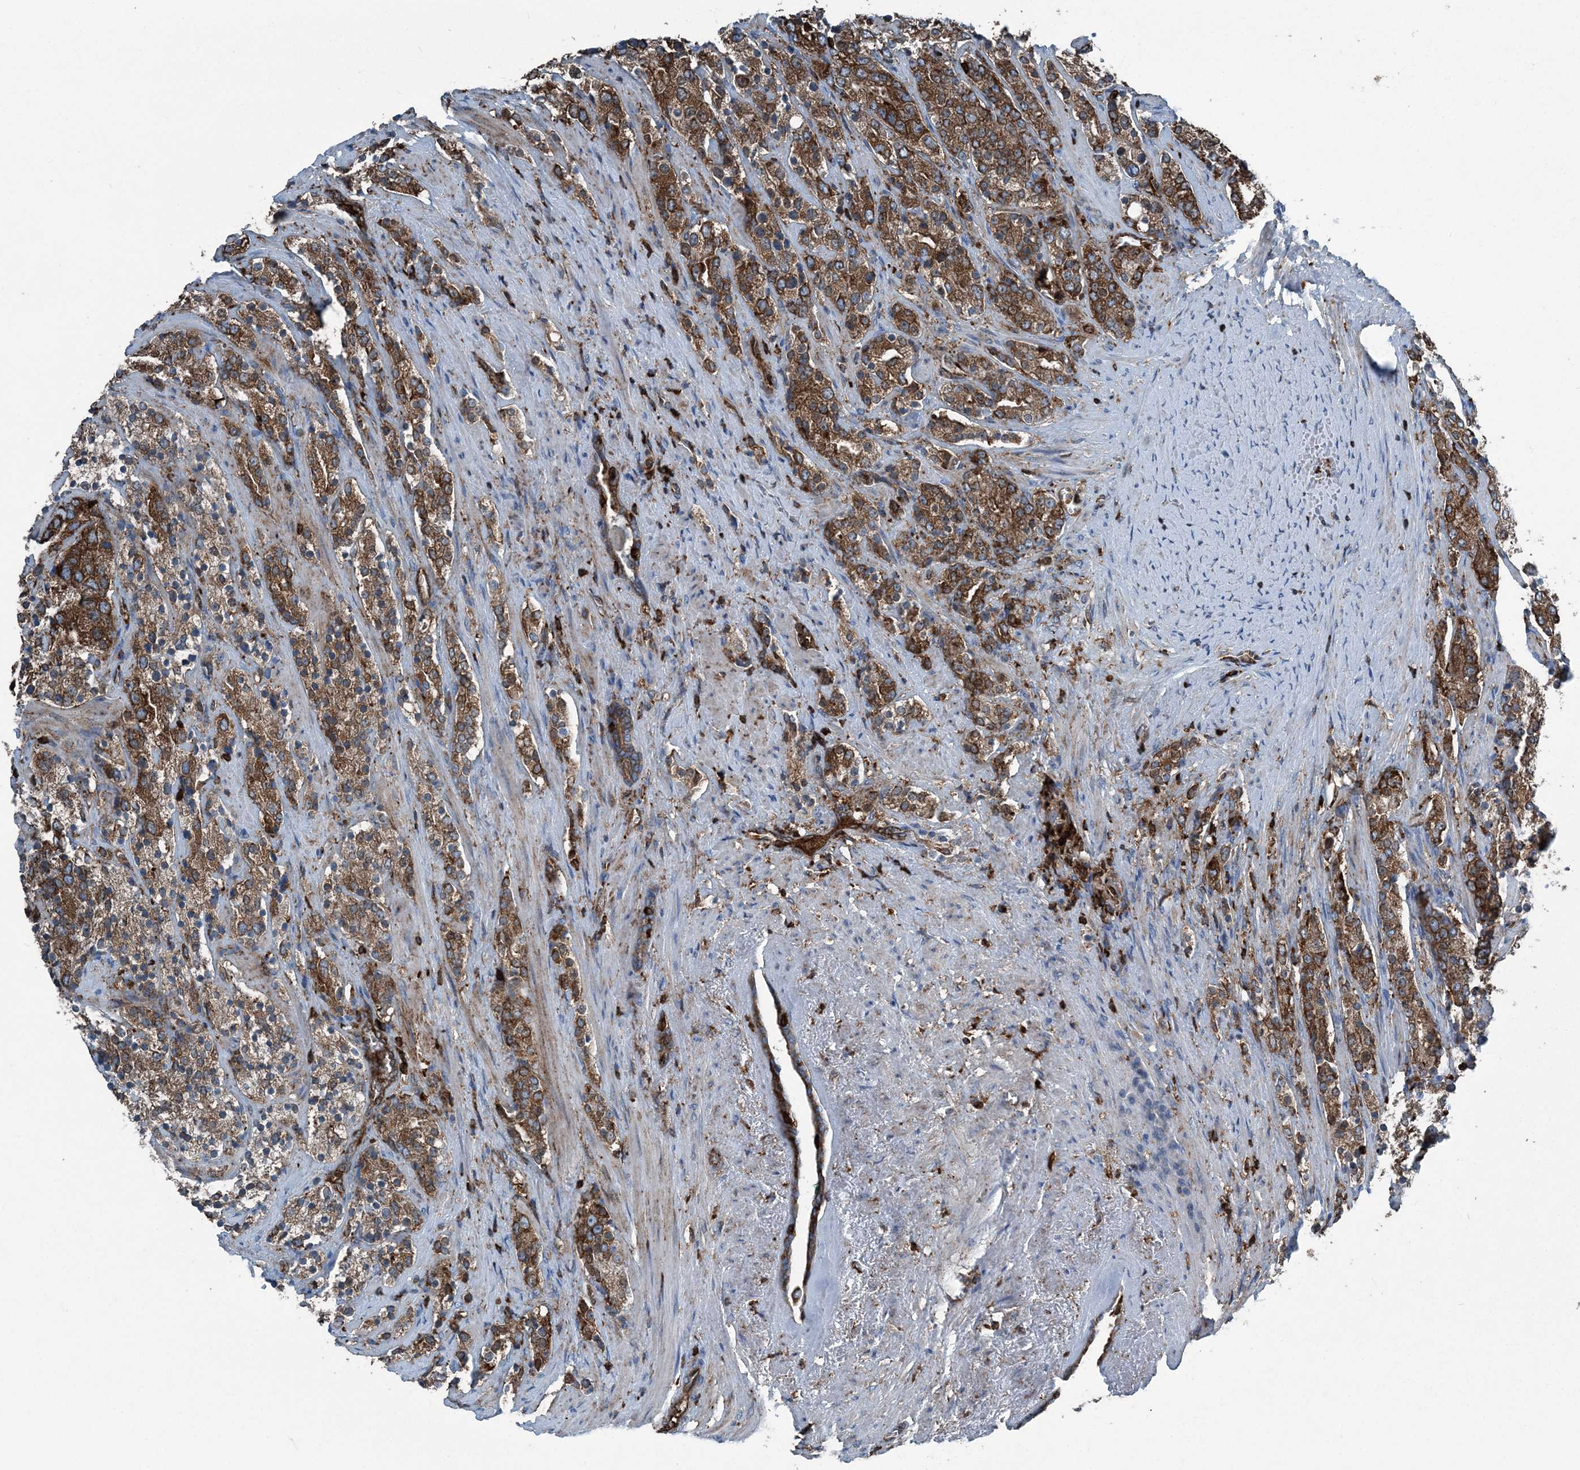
{"staining": {"intensity": "strong", "quantity": ">75%", "location": "cytoplasmic/membranous"}, "tissue": "prostate cancer", "cell_type": "Tumor cells", "image_type": "cancer", "snomed": [{"axis": "morphology", "description": "Adenocarcinoma, High grade"}, {"axis": "topography", "description": "Prostate"}], "caption": "Strong cytoplasmic/membranous protein staining is present in about >75% of tumor cells in adenocarcinoma (high-grade) (prostate).", "gene": "CFL1", "patient": {"sex": "male", "age": 71}}